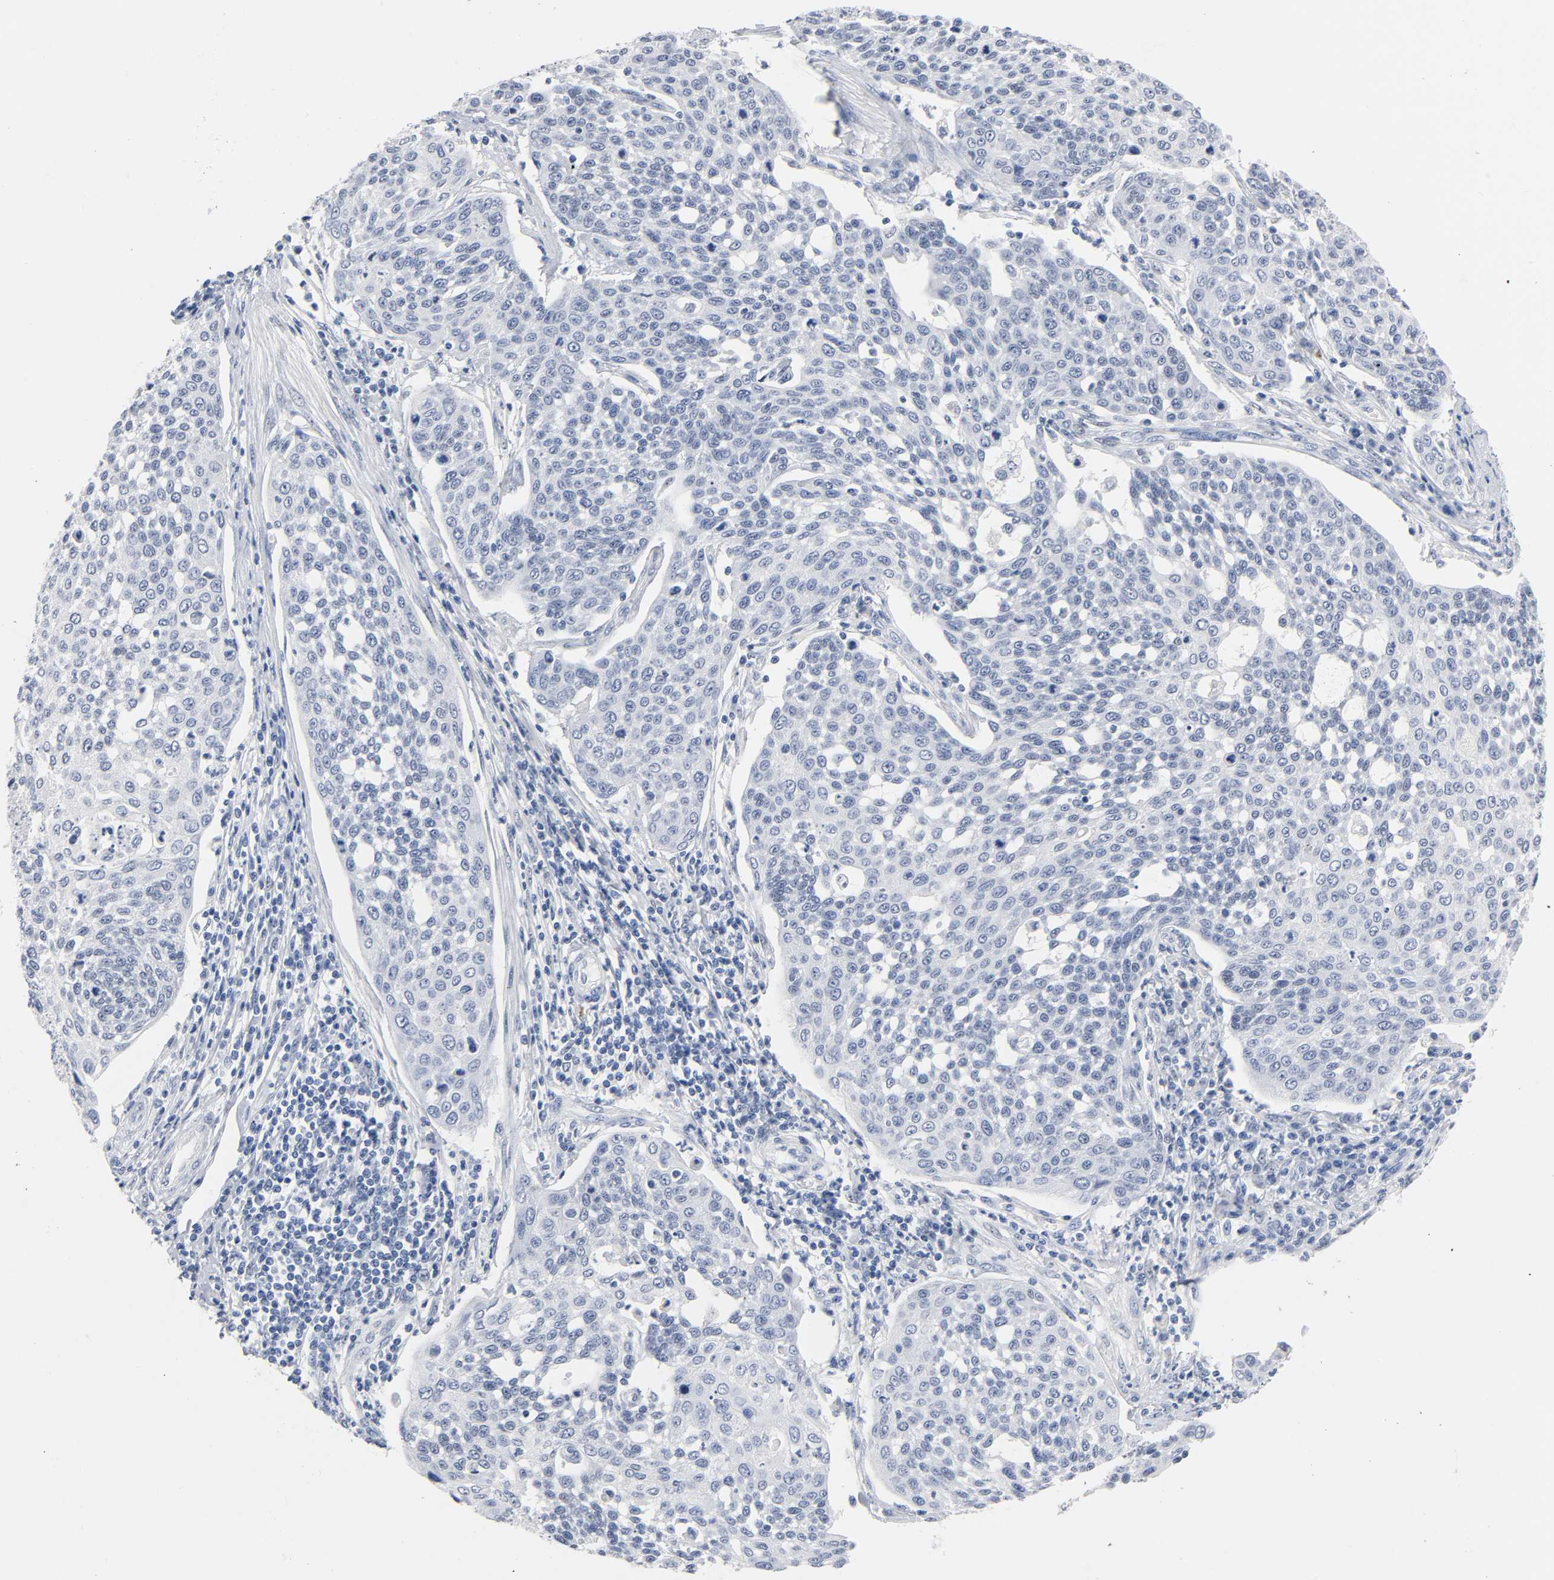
{"staining": {"intensity": "weak", "quantity": "<25%", "location": "nuclear"}, "tissue": "cervical cancer", "cell_type": "Tumor cells", "image_type": "cancer", "snomed": [{"axis": "morphology", "description": "Squamous cell carcinoma, NOS"}, {"axis": "topography", "description": "Cervix"}], "caption": "Immunohistochemistry of cervical cancer shows no expression in tumor cells.", "gene": "NAB2", "patient": {"sex": "female", "age": 34}}